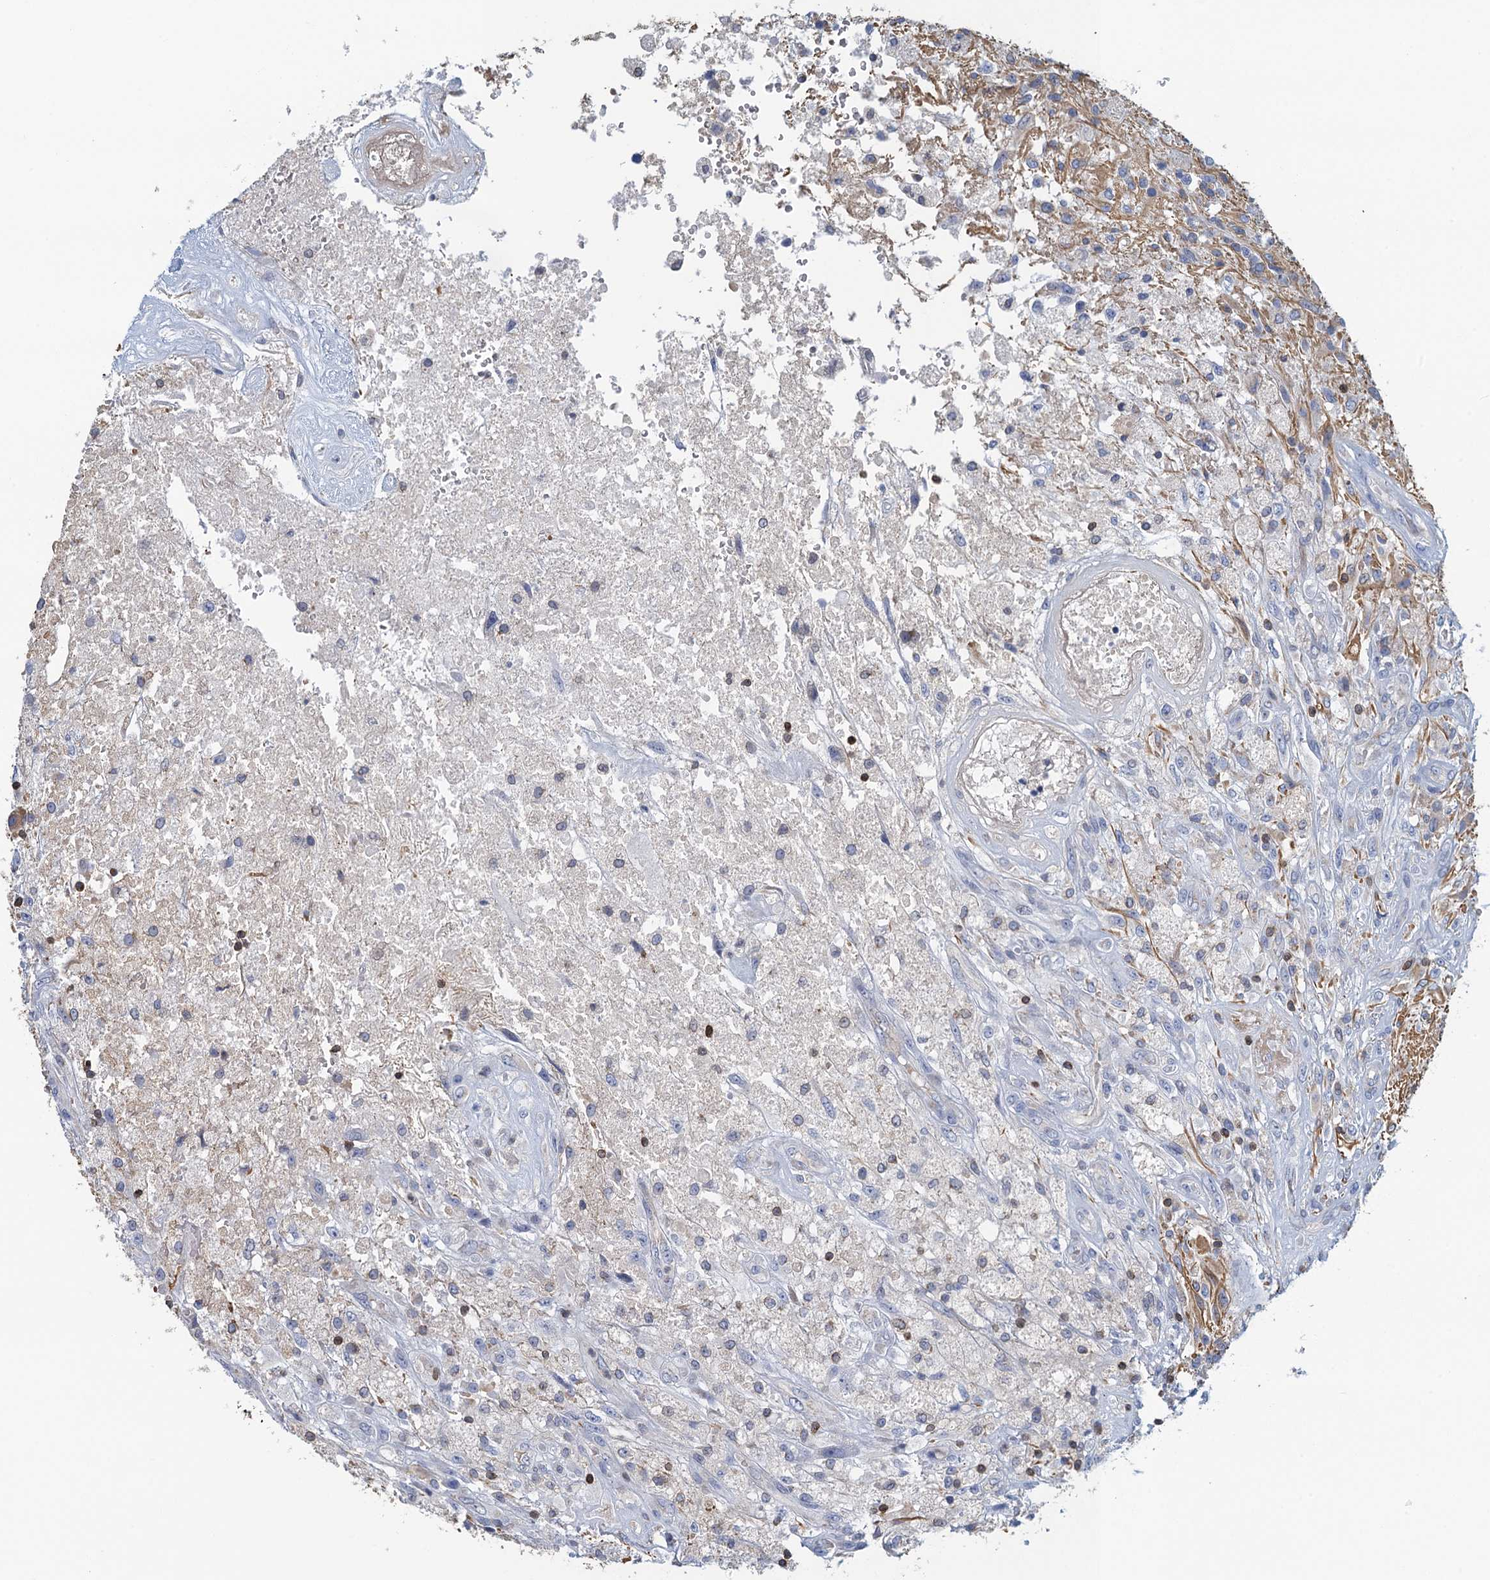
{"staining": {"intensity": "negative", "quantity": "none", "location": "none"}, "tissue": "glioma", "cell_type": "Tumor cells", "image_type": "cancer", "snomed": [{"axis": "morphology", "description": "Glioma, malignant, High grade"}, {"axis": "topography", "description": "Brain"}], "caption": "The immunohistochemistry micrograph has no significant staining in tumor cells of malignant glioma (high-grade) tissue.", "gene": "TRAF3IP3", "patient": {"sex": "male", "age": 56}}